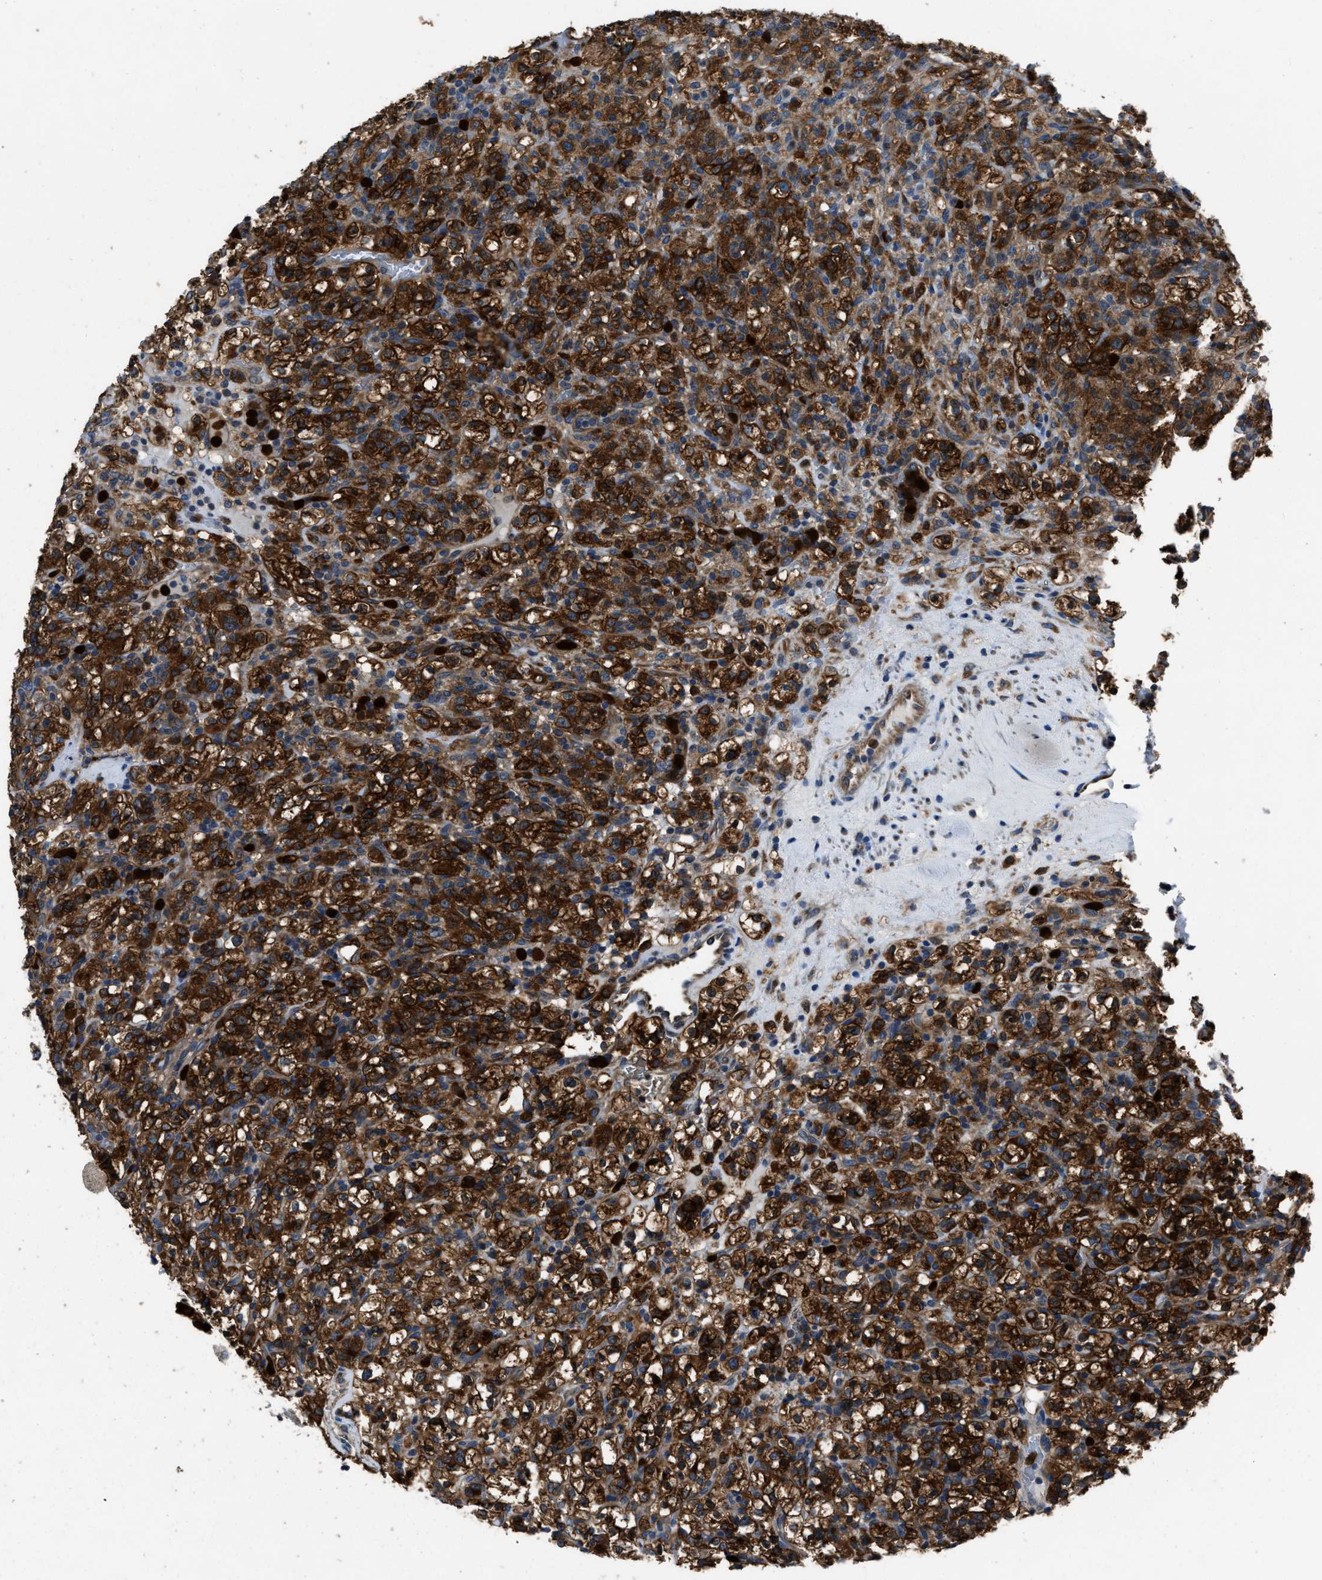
{"staining": {"intensity": "strong", "quantity": ">75%", "location": "cytoplasmic/membranous"}, "tissue": "renal cancer", "cell_type": "Tumor cells", "image_type": "cancer", "snomed": [{"axis": "morphology", "description": "Normal tissue, NOS"}, {"axis": "morphology", "description": "Adenocarcinoma, NOS"}, {"axis": "topography", "description": "Kidney"}], "caption": "Immunohistochemical staining of renal cancer (adenocarcinoma) demonstrates high levels of strong cytoplasmic/membranous protein expression in approximately >75% of tumor cells.", "gene": "ANGPT1", "patient": {"sex": "female", "age": 72}}